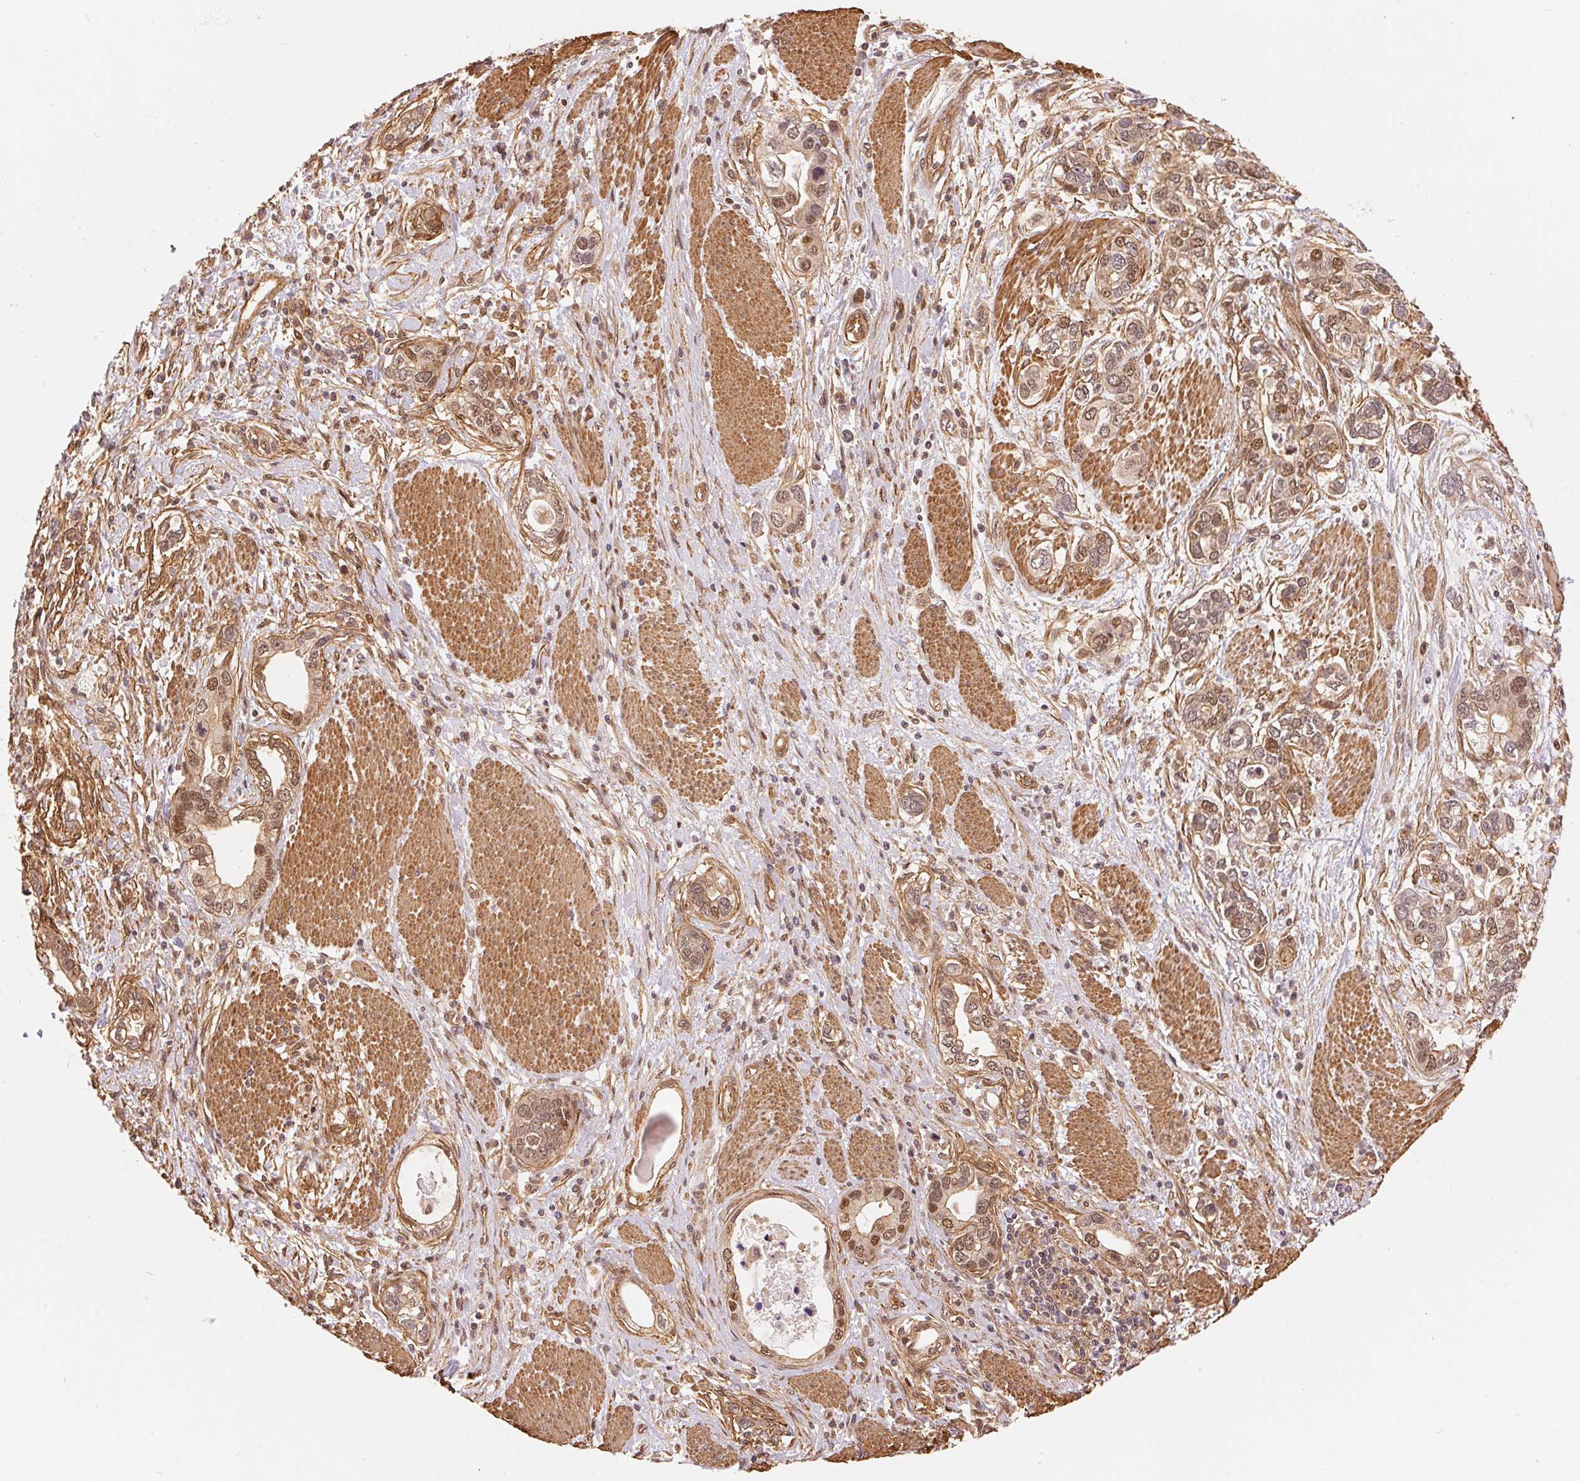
{"staining": {"intensity": "moderate", "quantity": "25%-75%", "location": "nuclear"}, "tissue": "stomach cancer", "cell_type": "Tumor cells", "image_type": "cancer", "snomed": [{"axis": "morphology", "description": "Adenocarcinoma, NOS"}, {"axis": "topography", "description": "Stomach, lower"}], "caption": "Immunohistochemistry (IHC) photomicrograph of stomach adenocarcinoma stained for a protein (brown), which reveals medium levels of moderate nuclear expression in approximately 25%-75% of tumor cells.", "gene": "TNIP2", "patient": {"sex": "female", "age": 93}}